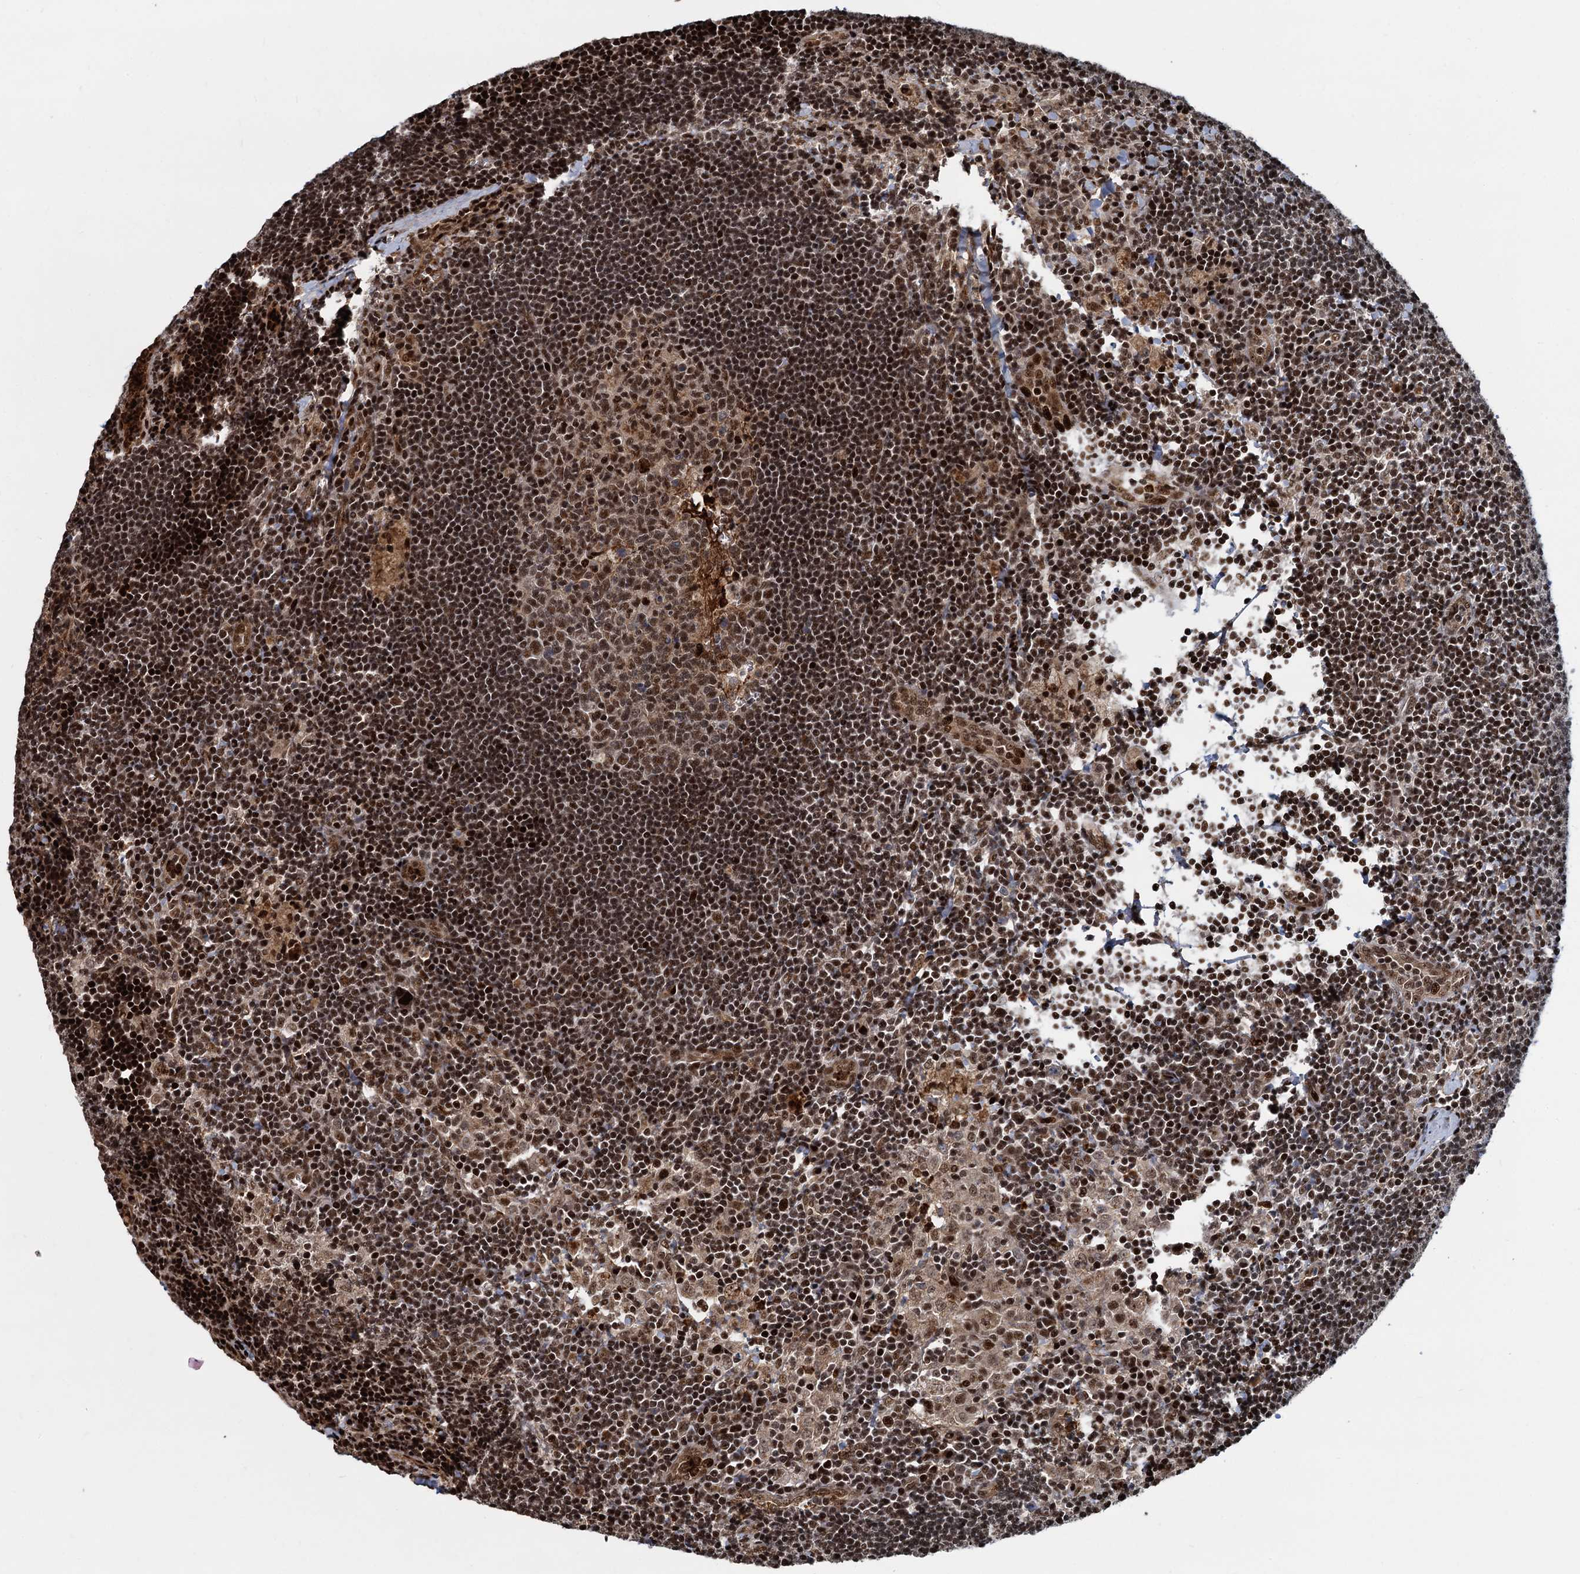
{"staining": {"intensity": "moderate", "quantity": ">75%", "location": "nuclear"}, "tissue": "lymph node", "cell_type": "Germinal center cells", "image_type": "normal", "snomed": [{"axis": "morphology", "description": "Normal tissue, NOS"}, {"axis": "topography", "description": "Lymph node"}], "caption": "DAB immunohistochemical staining of benign lymph node exhibits moderate nuclear protein staining in about >75% of germinal center cells. Ihc stains the protein of interest in brown and the nuclei are stained blue.", "gene": "ANKRD49", "patient": {"sex": "male", "age": 24}}